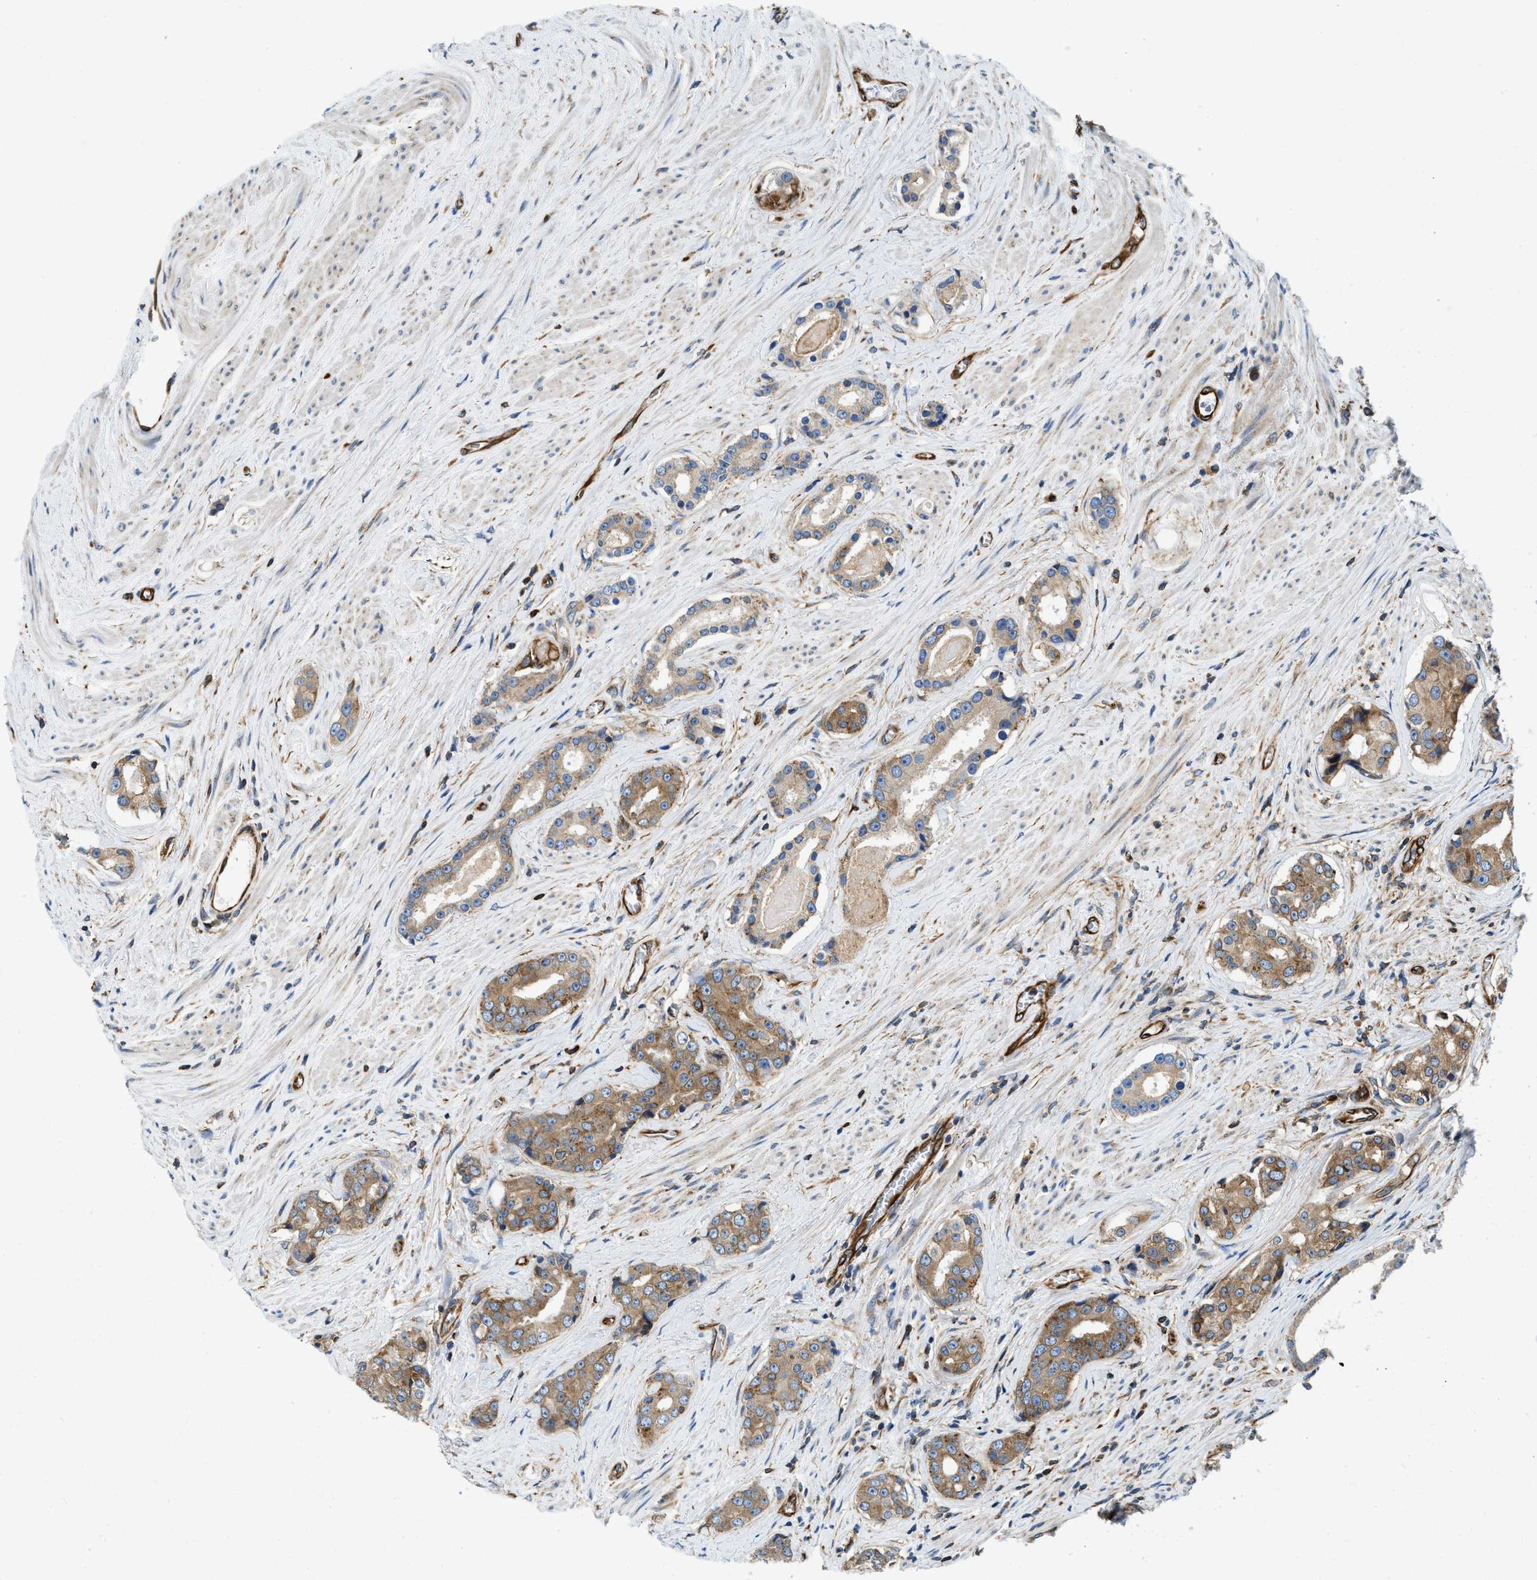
{"staining": {"intensity": "moderate", "quantity": ">75%", "location": "cytoplasmic/membranous"}, "tissue": "prostate cancer", "cell_type": "Tumor cells", "image_type": "cancer", "snomed": [{"axis": "morphology", "description": "Adenocarcinoma, High grade"}, {"axis": "topography", "description": "Prostate"}], "caption": "High-grade adenocarcinoma (prostate) was stained to show a protein in brown. There is medium levels of moderate cytoplasmic/membranous expression in approximately >75% of tumor cells. Ihc stains the protein of interest in brown and the nuclei are stained blue.", "gene": "HSD17B12", "patient": {"sex": "male", "age": 71}}